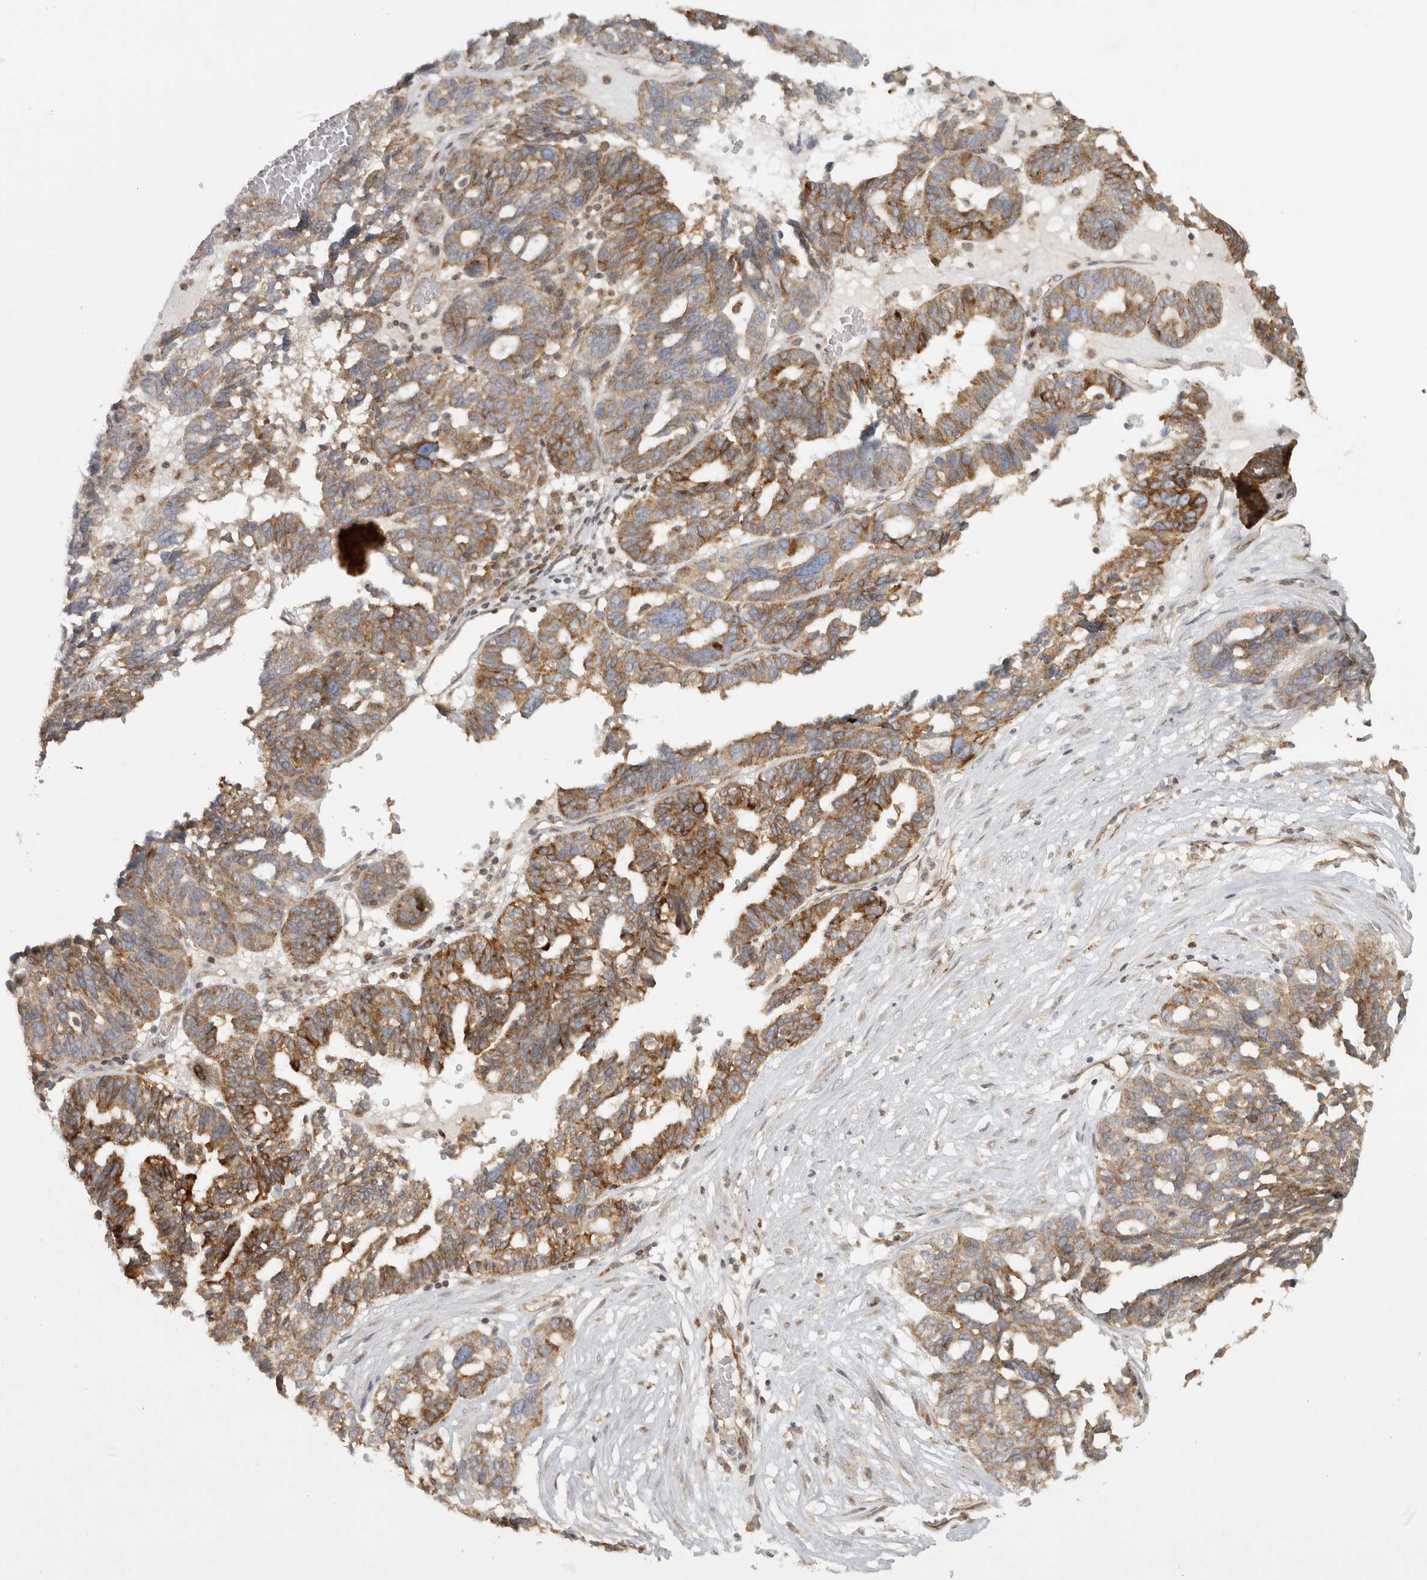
{"staining": {"intensity": "moderate", "quantity": ">75%", "location": "cytoplasmic/membranous"}, "tissue": "ovarian cancer", "cell_type": "Tumor cells", "image_type": "cancer", "snomed": [{"axis": "morphology", "description": "Cystadenocarcinoma, serous, NOS"}, {"axis": "topography", "description": "Ovary"}], "caption": "Moderate cytoplasmic/membranous staining for a protein is identified in about >75% of tumor cells of ovarian cancer using immunohistochemistry (IHC).", "gene": "HLA-E", "patient": {"sex": "female", "age": 59}}